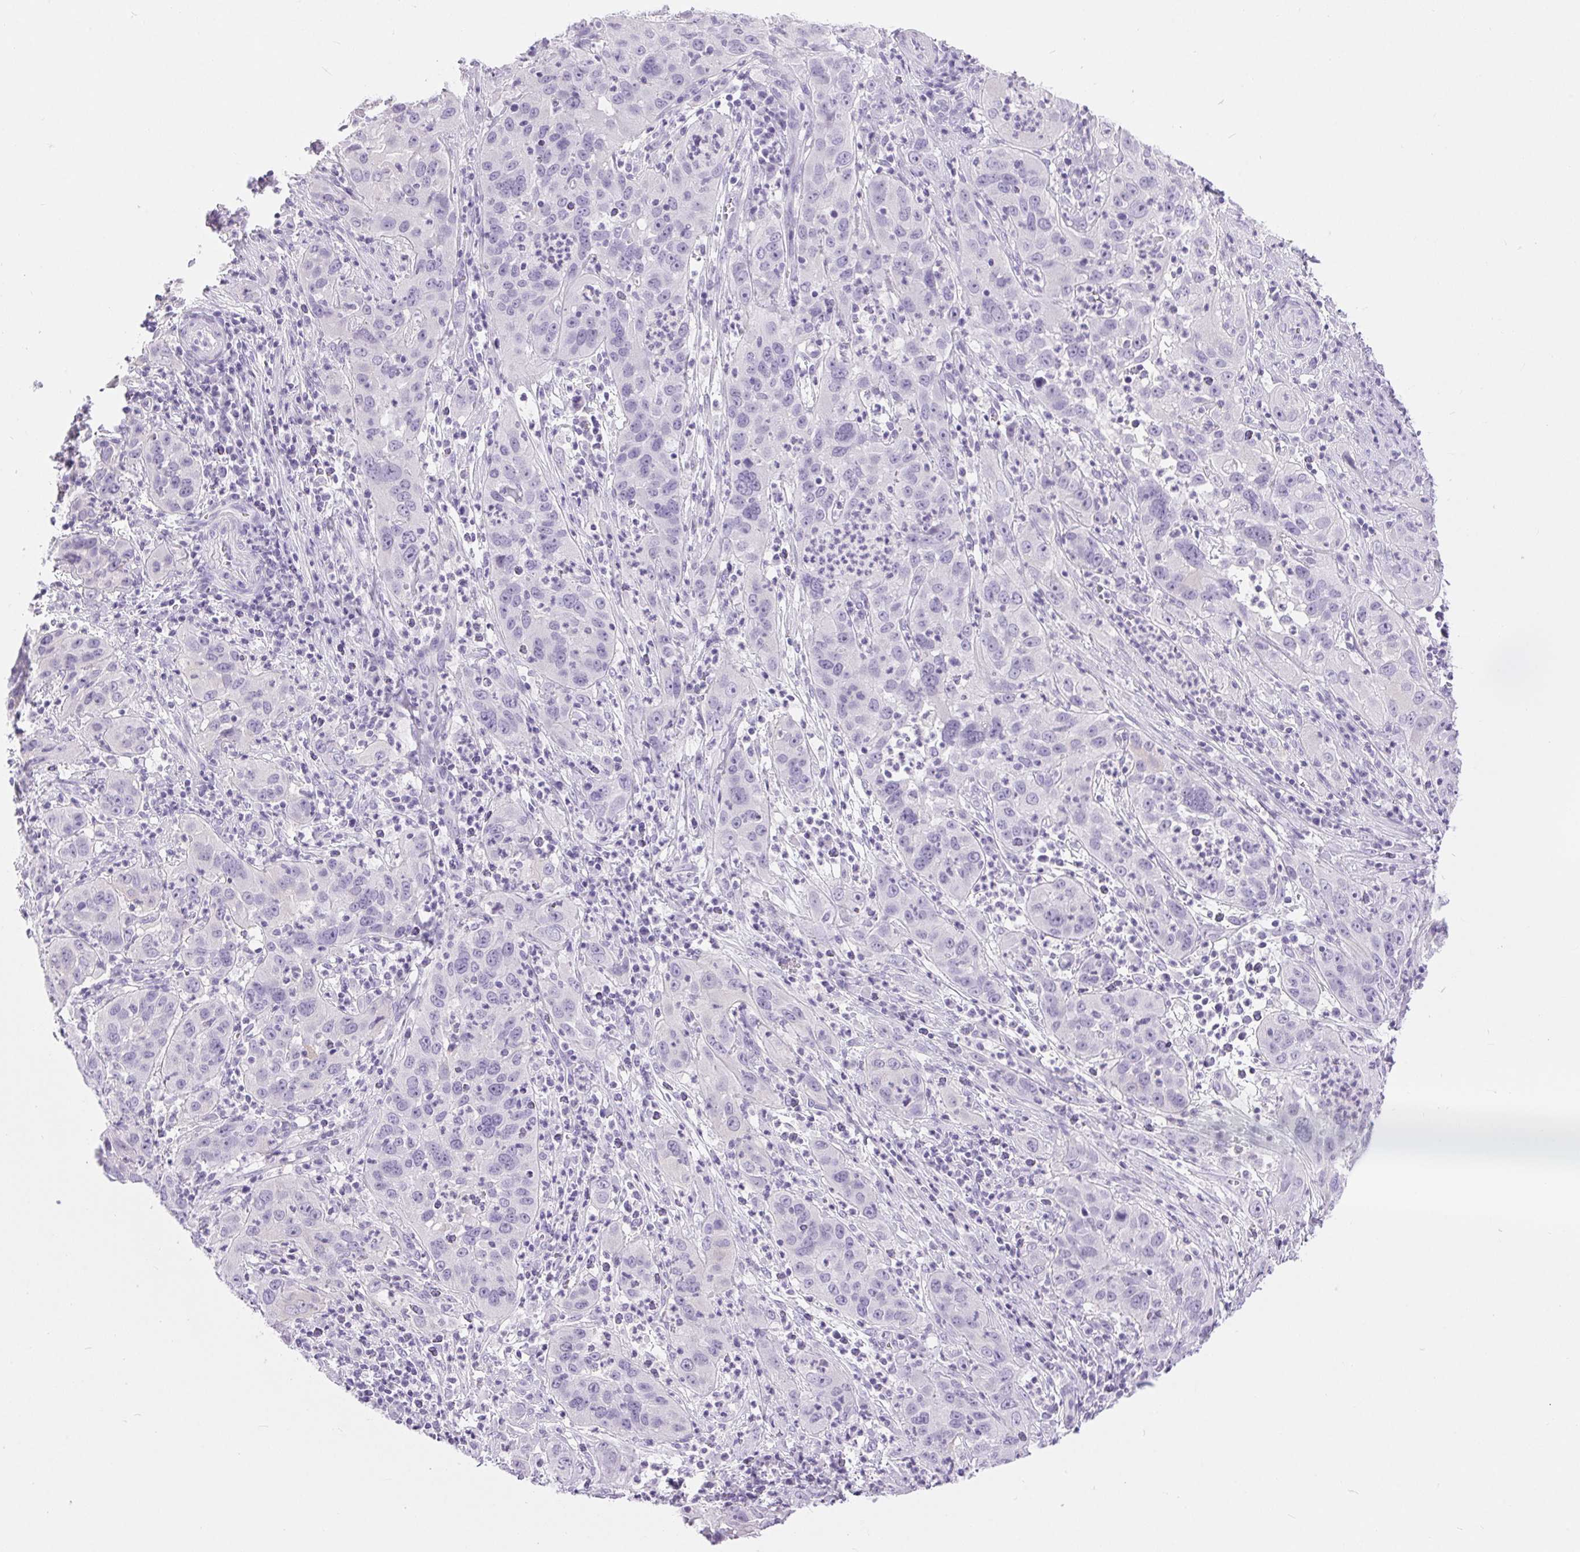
{"staining": {"intensity": "negative", "quantity": "none", "location": "none"}, "tissue": "cervical cancer", "cell_type": "Tumor cells", "image_type": "cancer", "snomed": [{"axis": "morphology", "description": "Squamous cell carcinoma, NOS"}, {"axis": "topography", "description": "Cervix"}], "caption": "This is an immunohistochemistry (IHC) micrograph of human cervical squamous cell carcinoma. There is no positivity in tumor cells.", "gene": "XDH", "patient": {"sex": "female", "age": 32}}